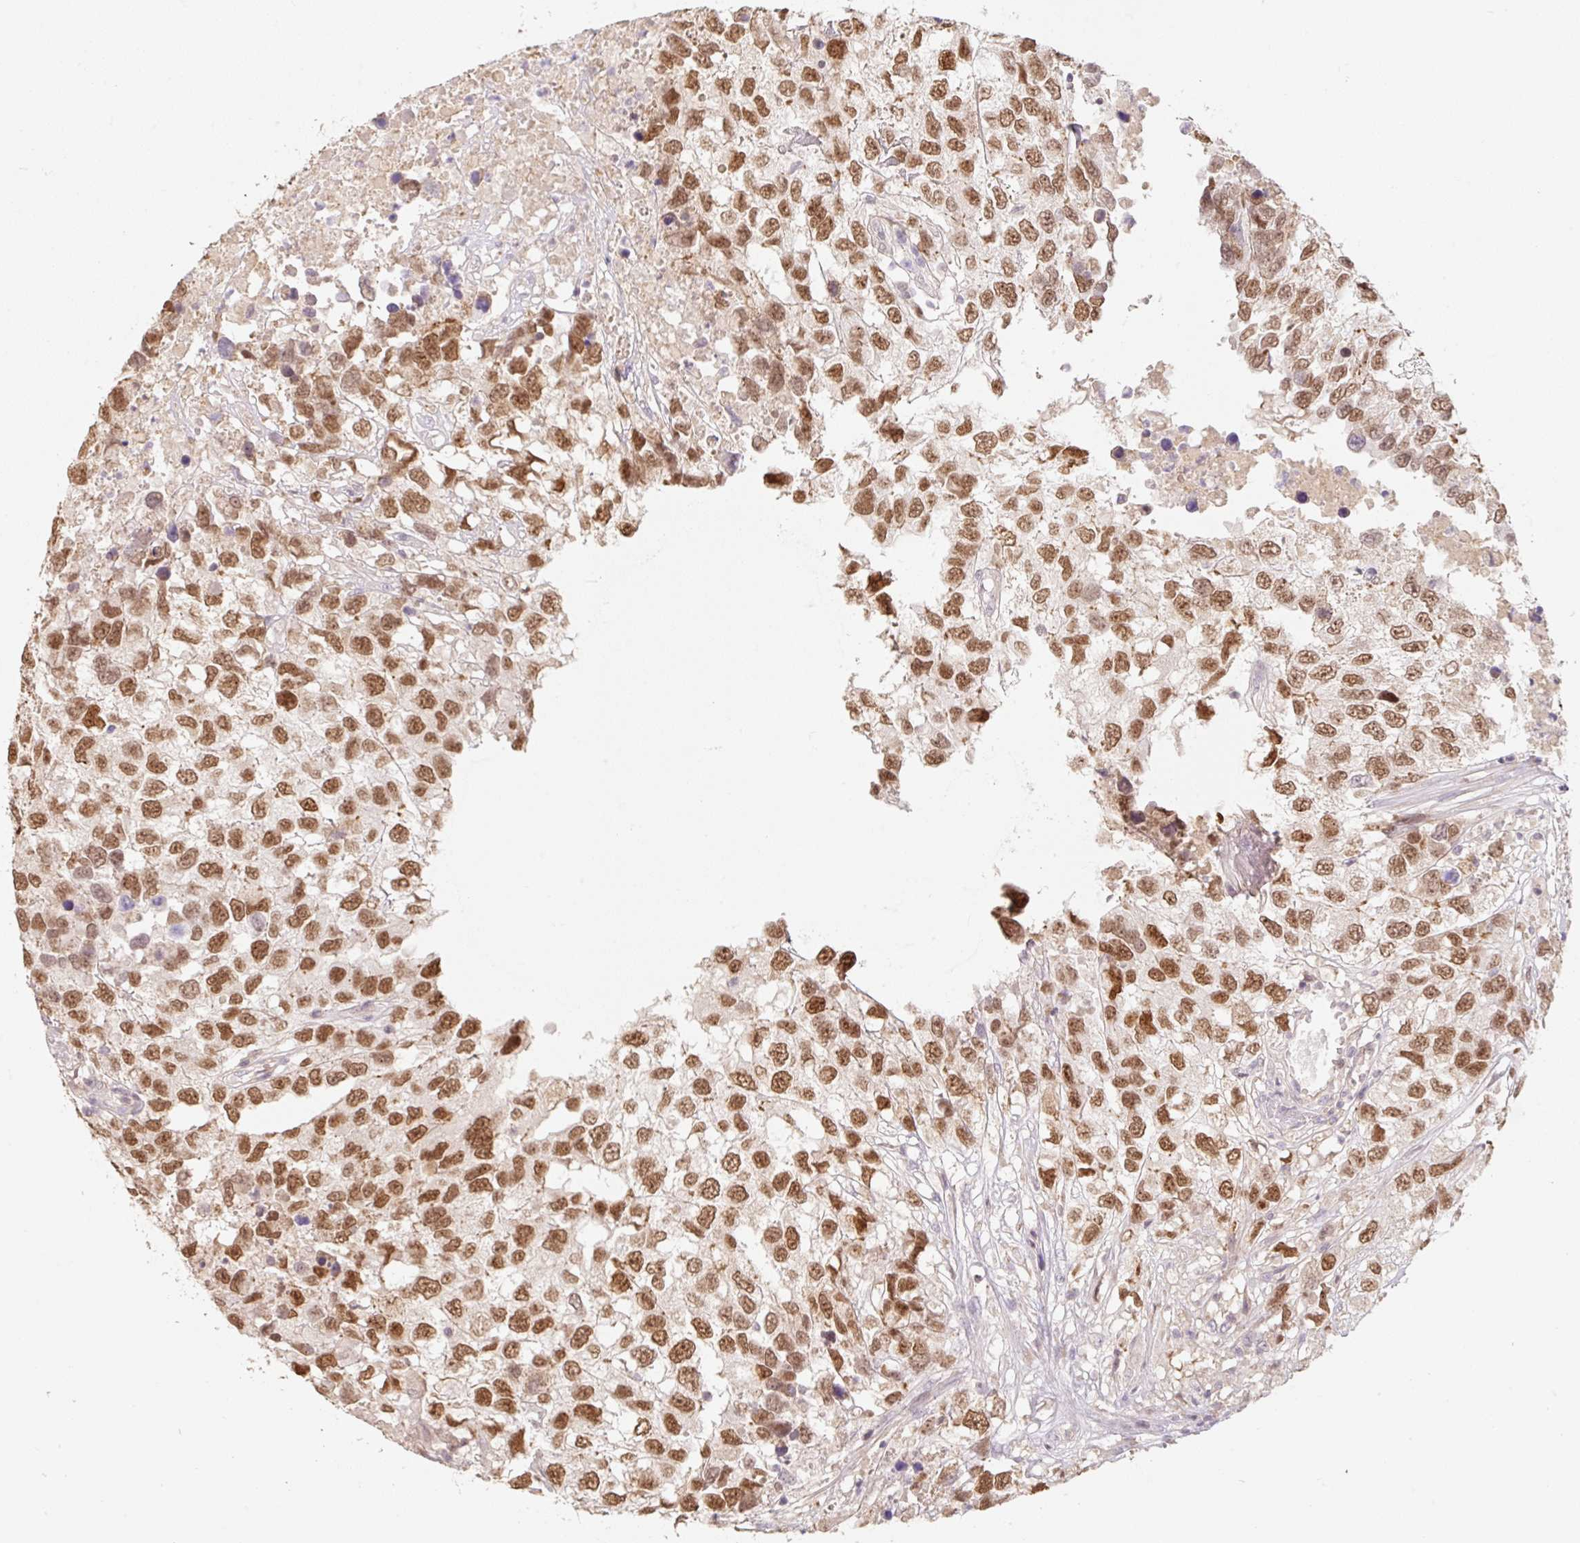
{"staining": {"intensity": "strong", "quantity": ">75%", "location": "nuclear"}, "tissue": "testis cancer", "cell_type": "Tumor cells", "image_type": "cancer", "snomed": [{"axis": "morphology", "description": "Carcinoma, Embryonal, NOS"}, {"axis": "topography", "description": "Testis"}], "caption": "Testis cancer (embryonal carcinoma) was stained to show a protein in brown. There is high levels of strong nuclear expression in about >75% of tumor cells. The protein of interest is stained brown, and the nuclei are stained in blue (DAB (3,3'-diaminobenzidine) IHC with brightfield microscopy, high magnification).", "gene": "MIA2", "patient": {"sex": "male", "age": 83}}